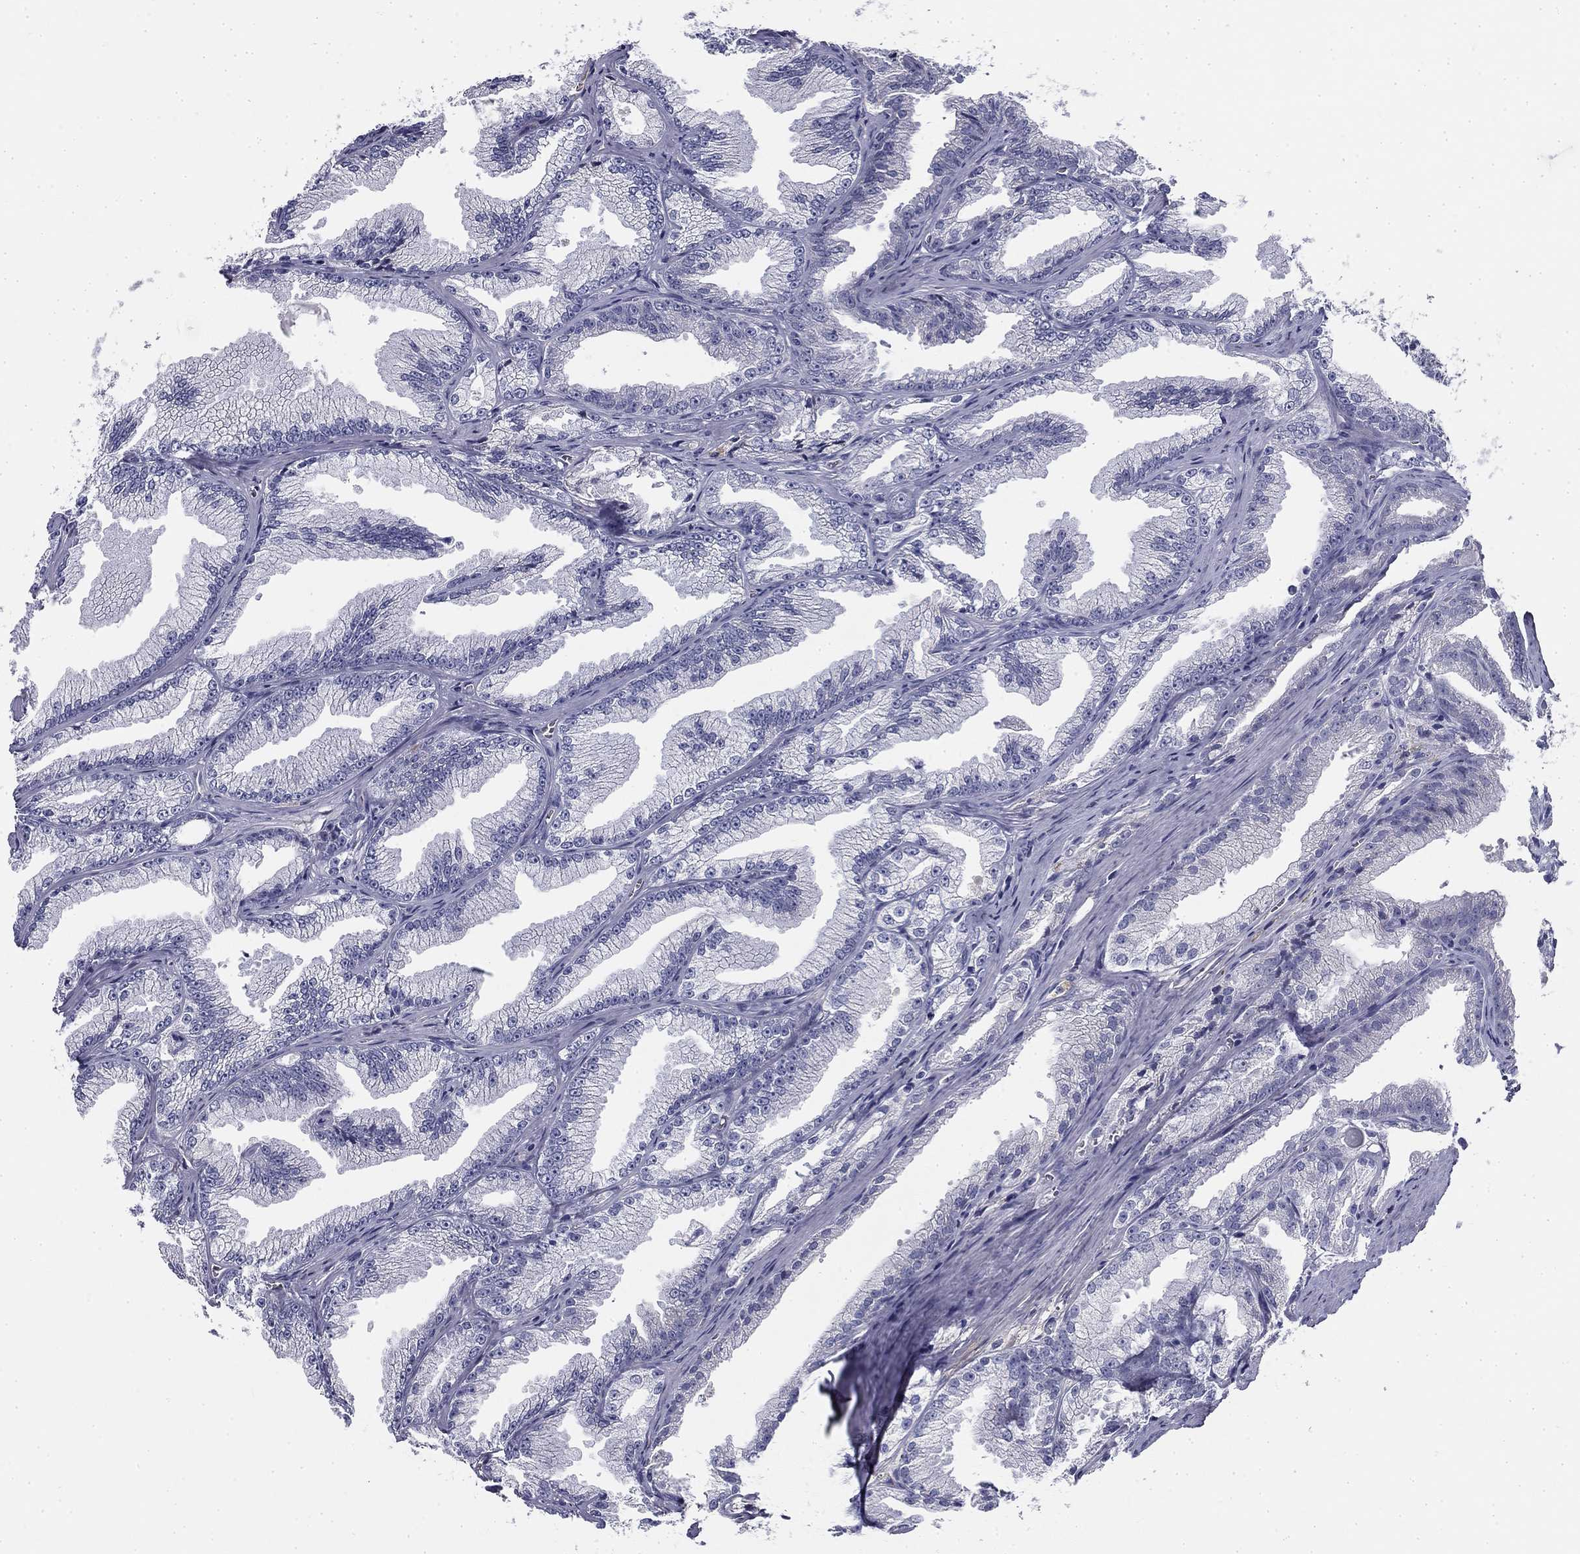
{"staining": {"intensity": "negative", "quantity": "none", "location": "none"}, "tissue": "prostate cancer", "cell_type": "Tumor cells", "image_type": "cancer", "snomed": [{"axis": "morphology", "description": "Adenocarcinoma, NOS"}, {"axis": "morphology", "description": "Adenocarcinoma, High grade"}, {"axis": "topography", "description": "Prostate"}], "caption": "A high-resolution histopathology image shows immunohistochemistry staining of prostate cancer, which shows no significant expression in tumor cells. The staining is performed using DAB brown chromogen with nuclei counter-stained in using hematoxylin.", "gene": "CPLX4", "patient": {"sex": "male", "age": 70}}